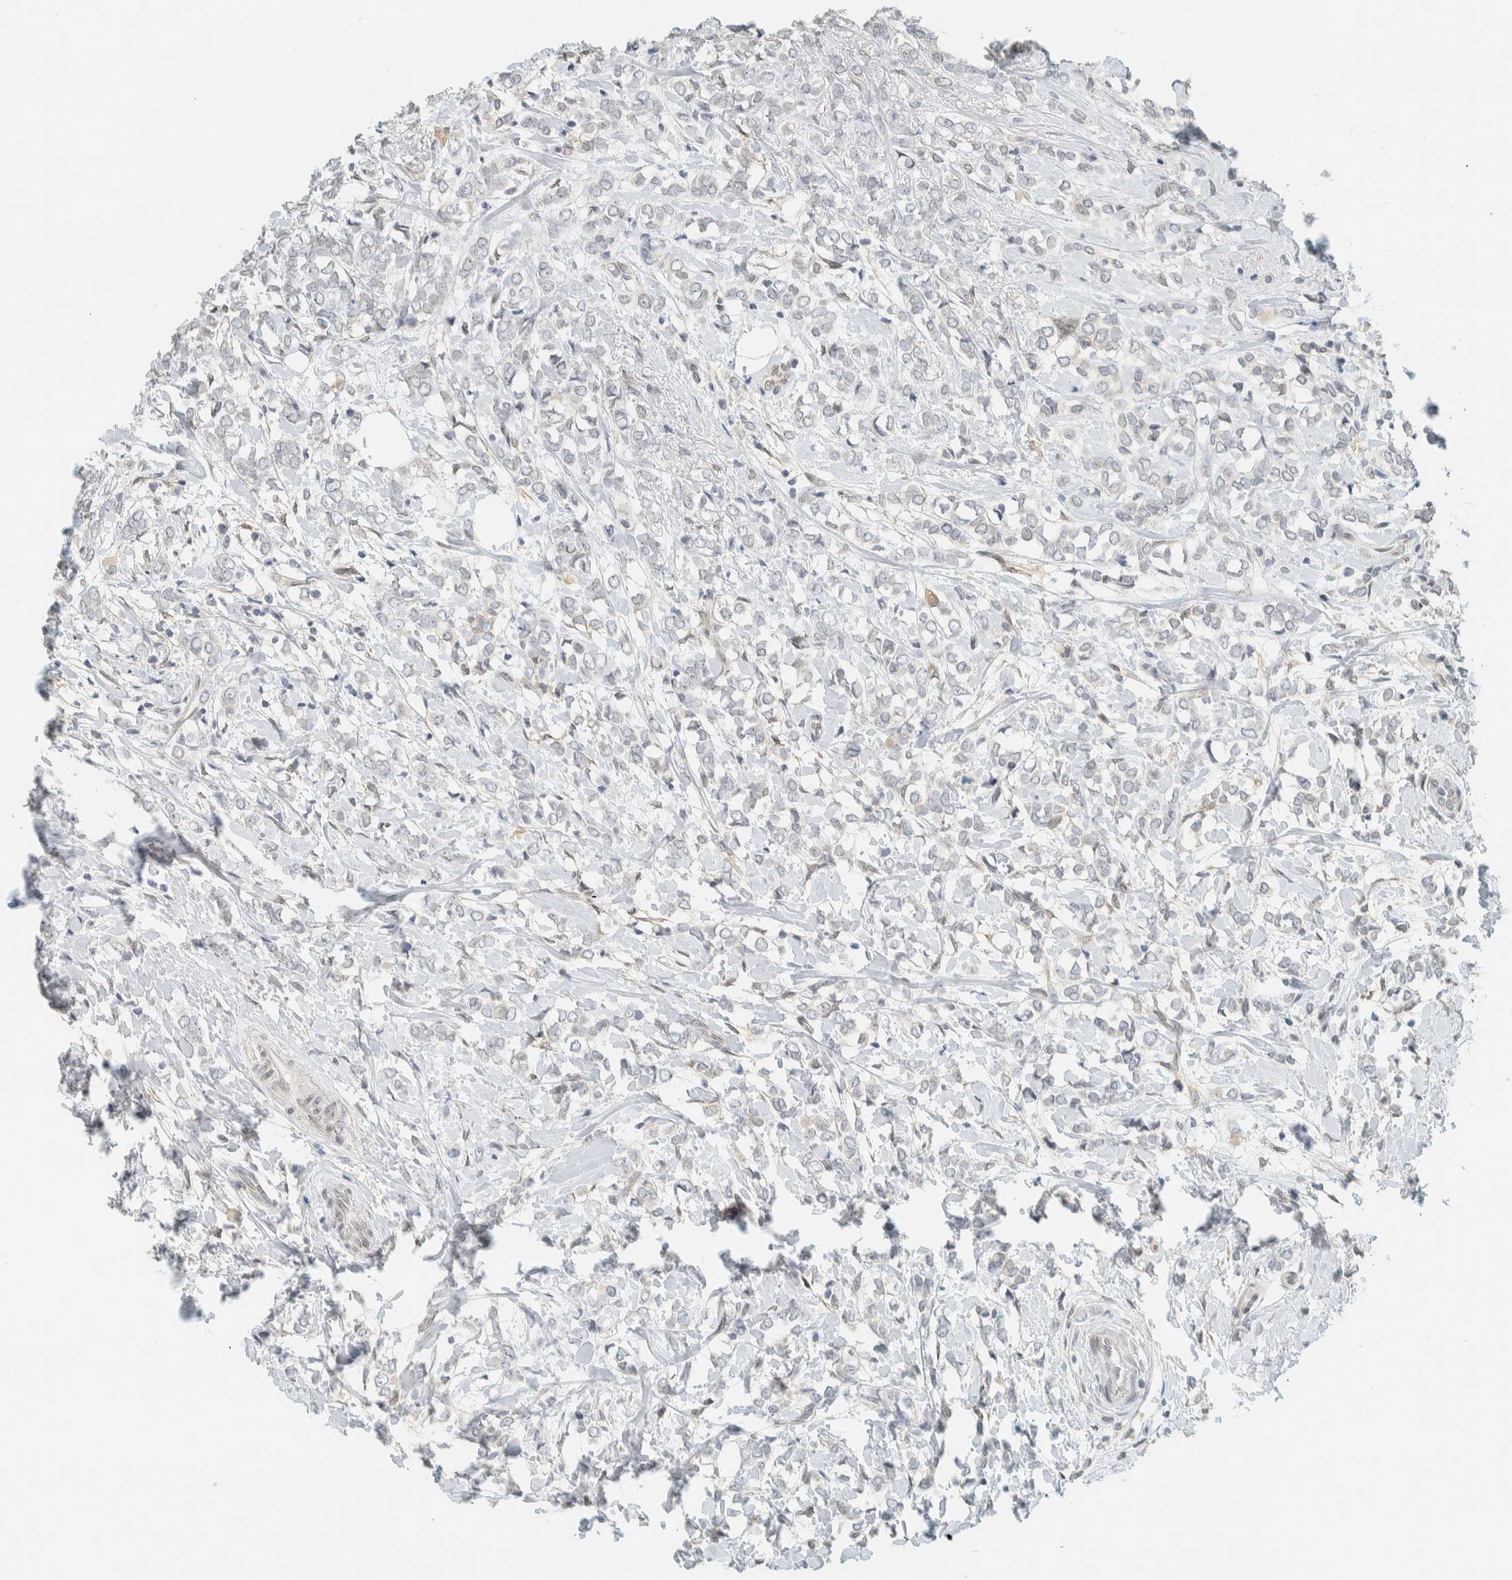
{"staining": {"intensity": "negative", "quantity": "none", "location": "none"}, "tissue": "breast cancer", "cell_type": "Tumor cells", "image_type": "cancer", "snomed": [{"axis": "morphology", "description": "Normal tissue, NOS"}, {"axis": "morphology", "description": "Lobular carcinoma"}, {"axis": "topography", "description": "Breast"}], "caption": "This photomicrograph is of lobular carcinoma (breast) stained with IHC to label a protein in brown with the nuclei are counter-stained blue. There is no staining in tumor cells.", "gene": "C1QTNF12", "patient": {"sex": "female", "age": 47}}